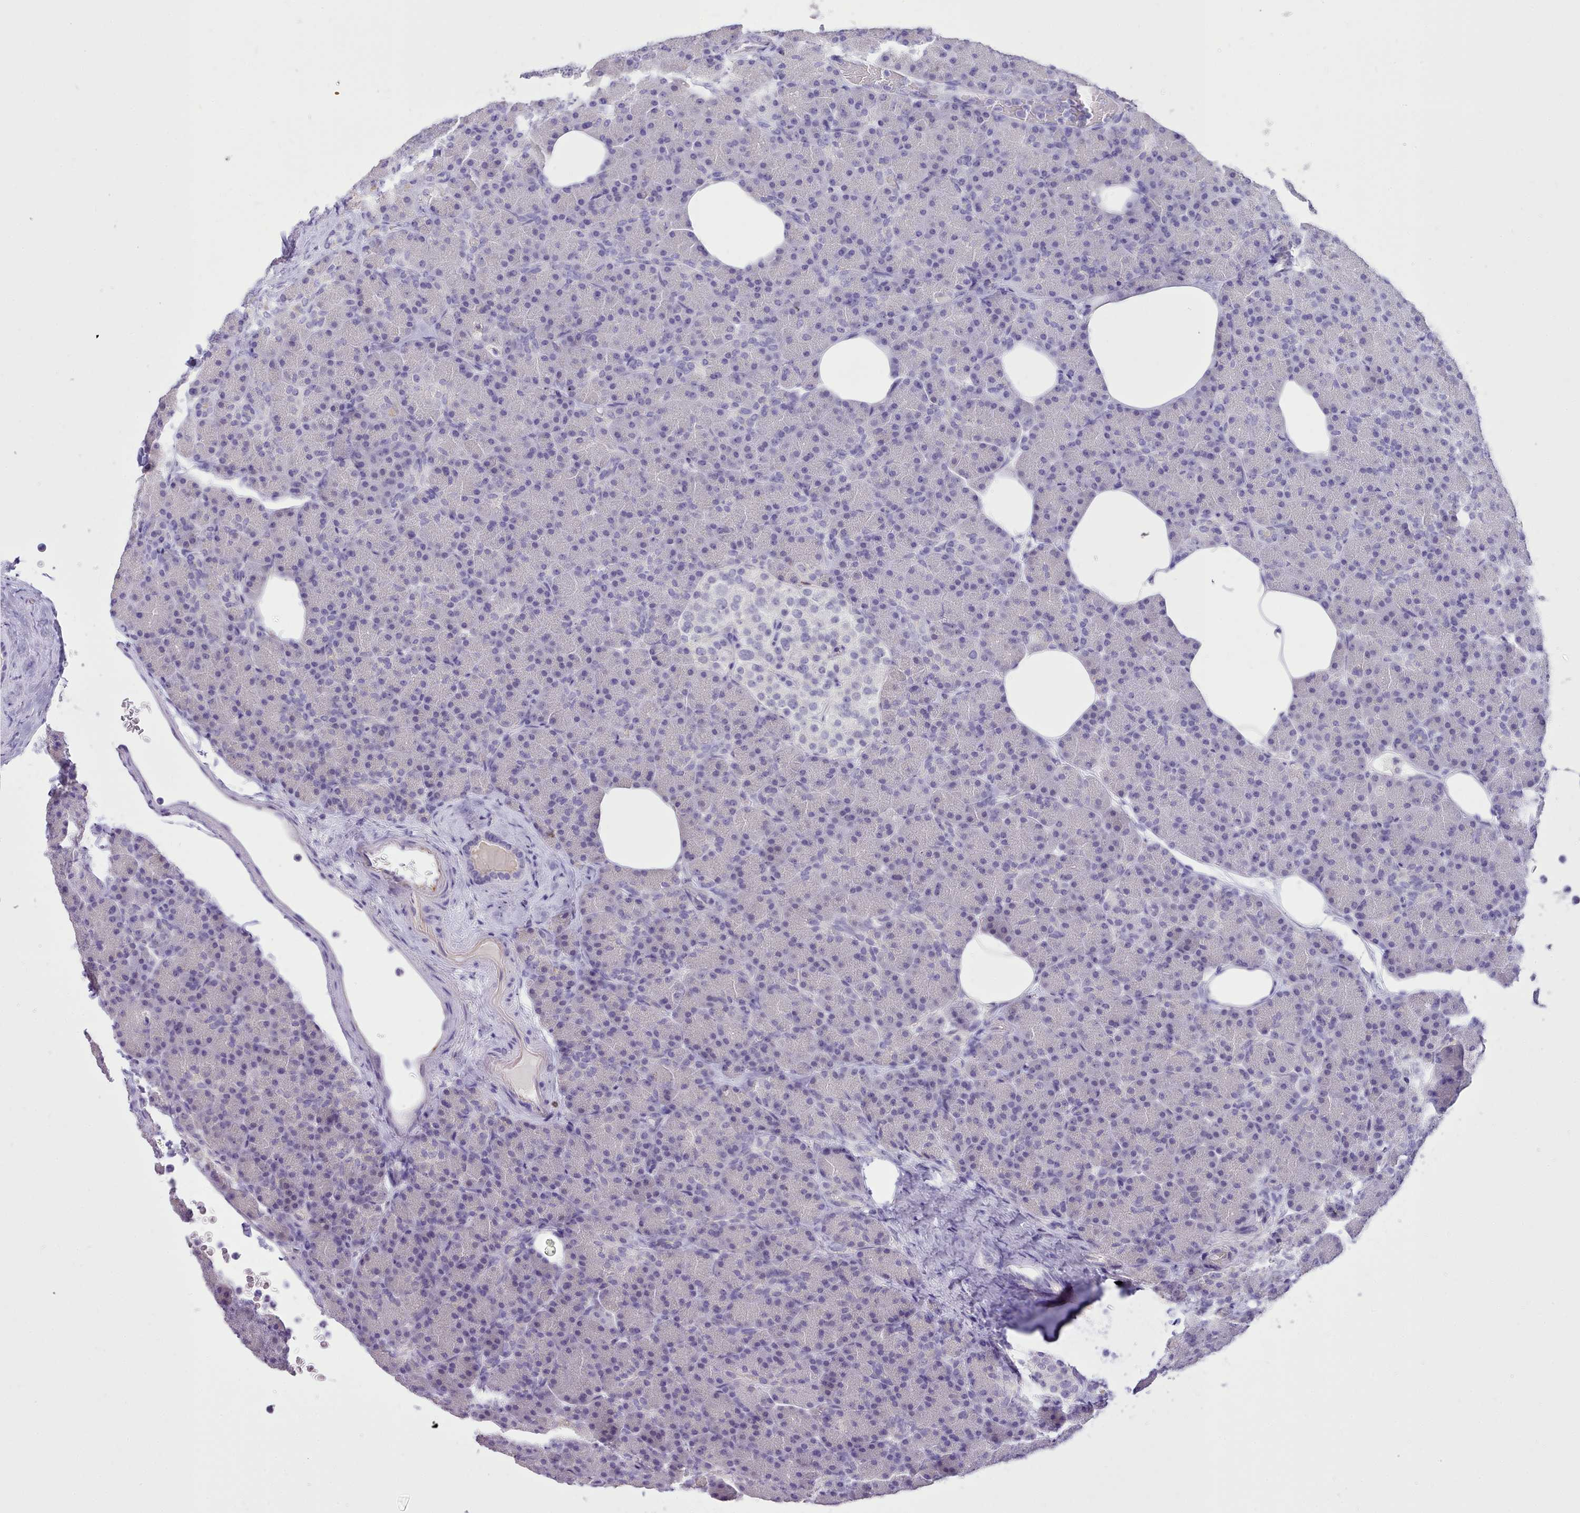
{"staining": {"intensity": "negative", "quantity": "none", "location": "none"}, "tissue": "pancreas", "cell_type": "Exocrine glandular cells", "image_type": "normal", "snomed": [{"axis": "morphology", "description": "Normal tissue, NOS"}, {"axis": "topography", "description": "Pancreas"}], "caption": "This is an immunohistochemistry (IHC) image of normal pancreas. There is no positivity in exocrine glandular cells.", "gene": "LRRC37A2", "patient": {"sex": "female", "age": 43}}